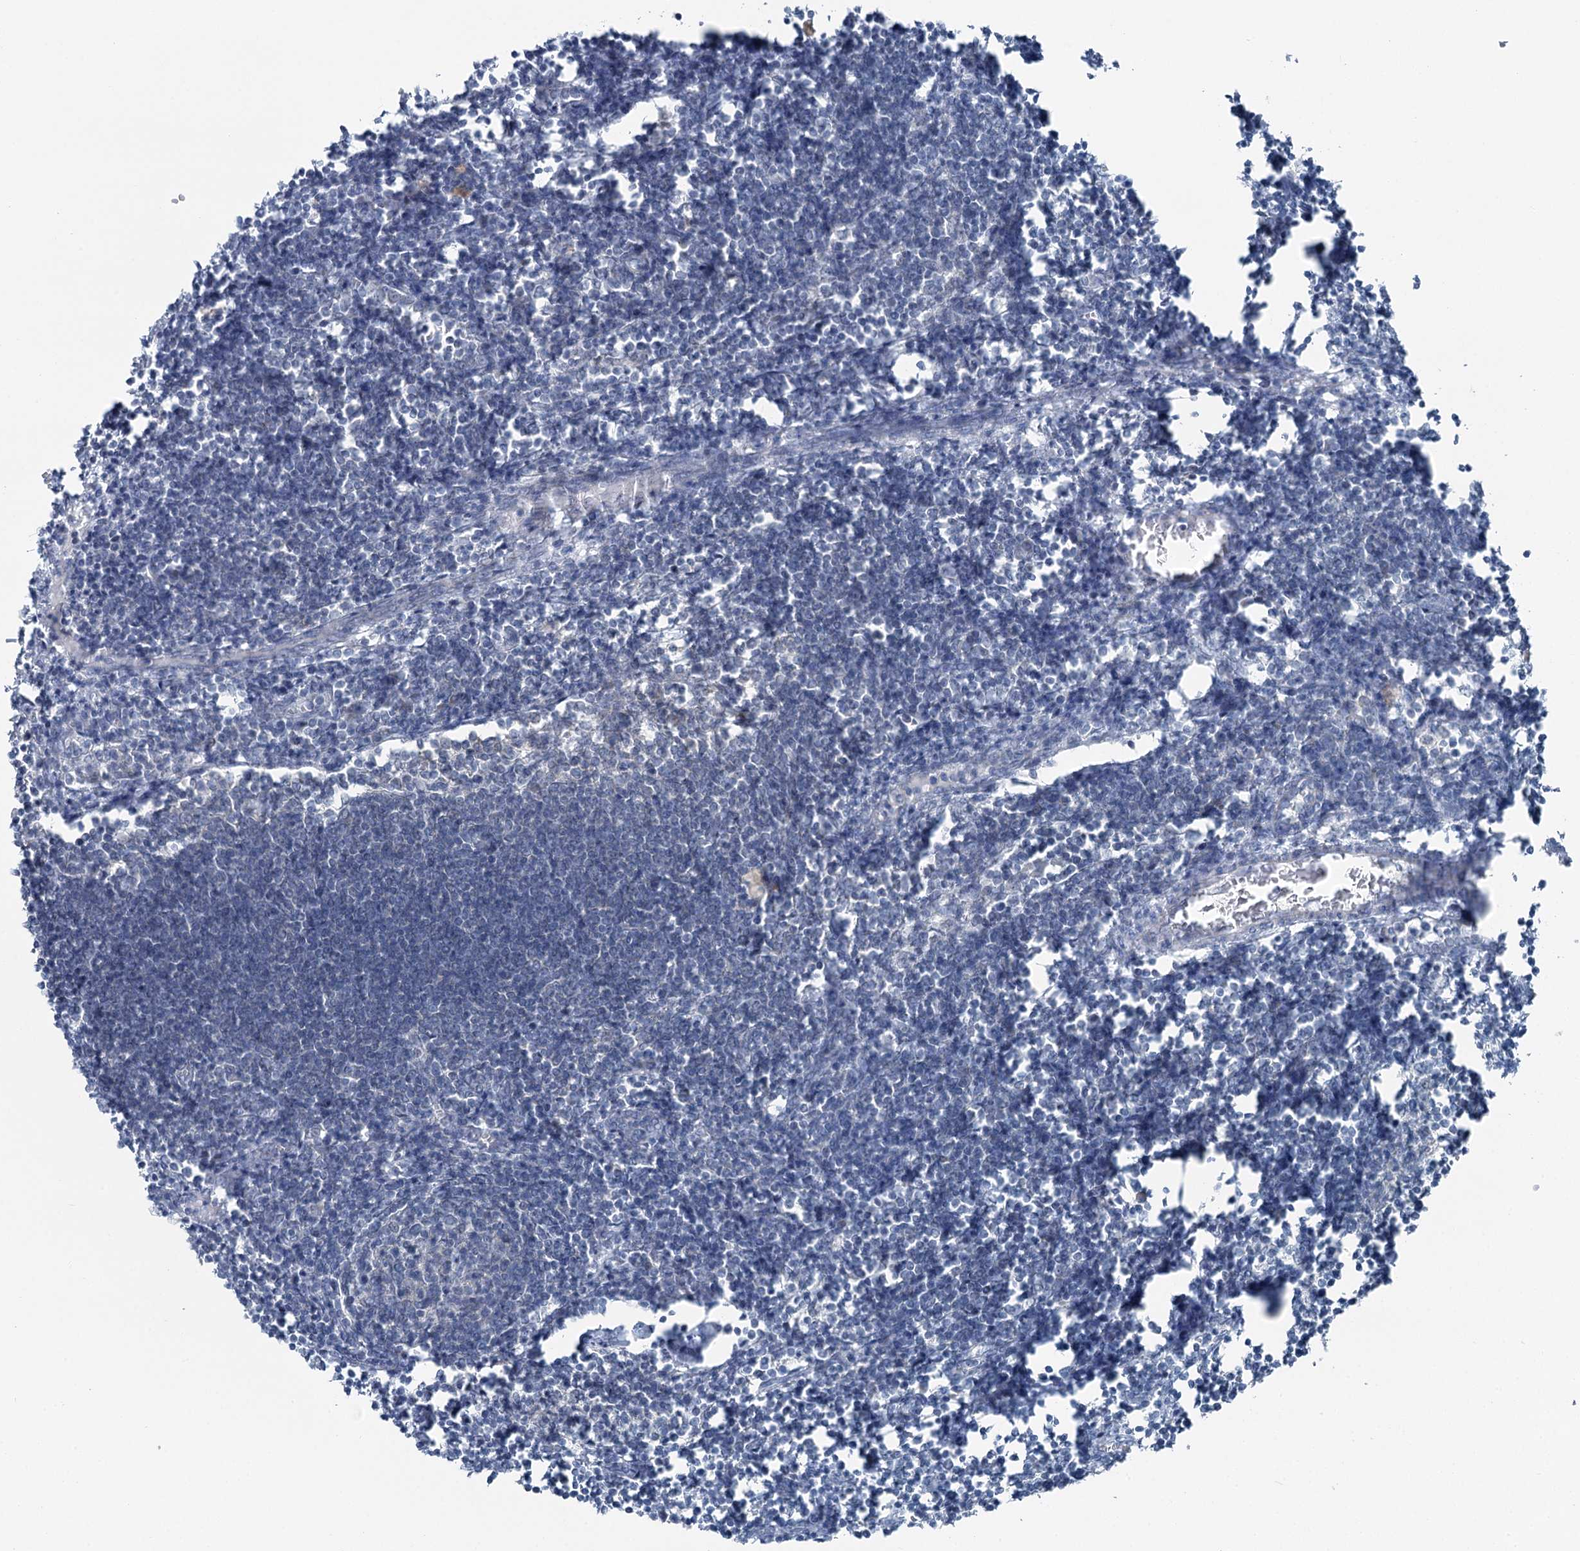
{"staining": {"intensity": "negative", "quantity": "none", "location": "none"}, "tissue": "lymph node", "cell_type": "Germinal center cells", "image_type": "normal", "snomed": [{"axis": "morphology", "description": "Normal tissue, NOS"}, {"axis": "morphology", "description": "Malignant melanoma, Metastatic site"}, {"axis": "topography", "description": "Lymph node"}], "caption": "A high-resolution photomicrograph shows immunohistochemistry (IHC) staining of normal lymph node, which exhibits no significant staining in germinal center cells.", "gene": "STEEP1", "patient": {"sex": "male", "age": 41}}